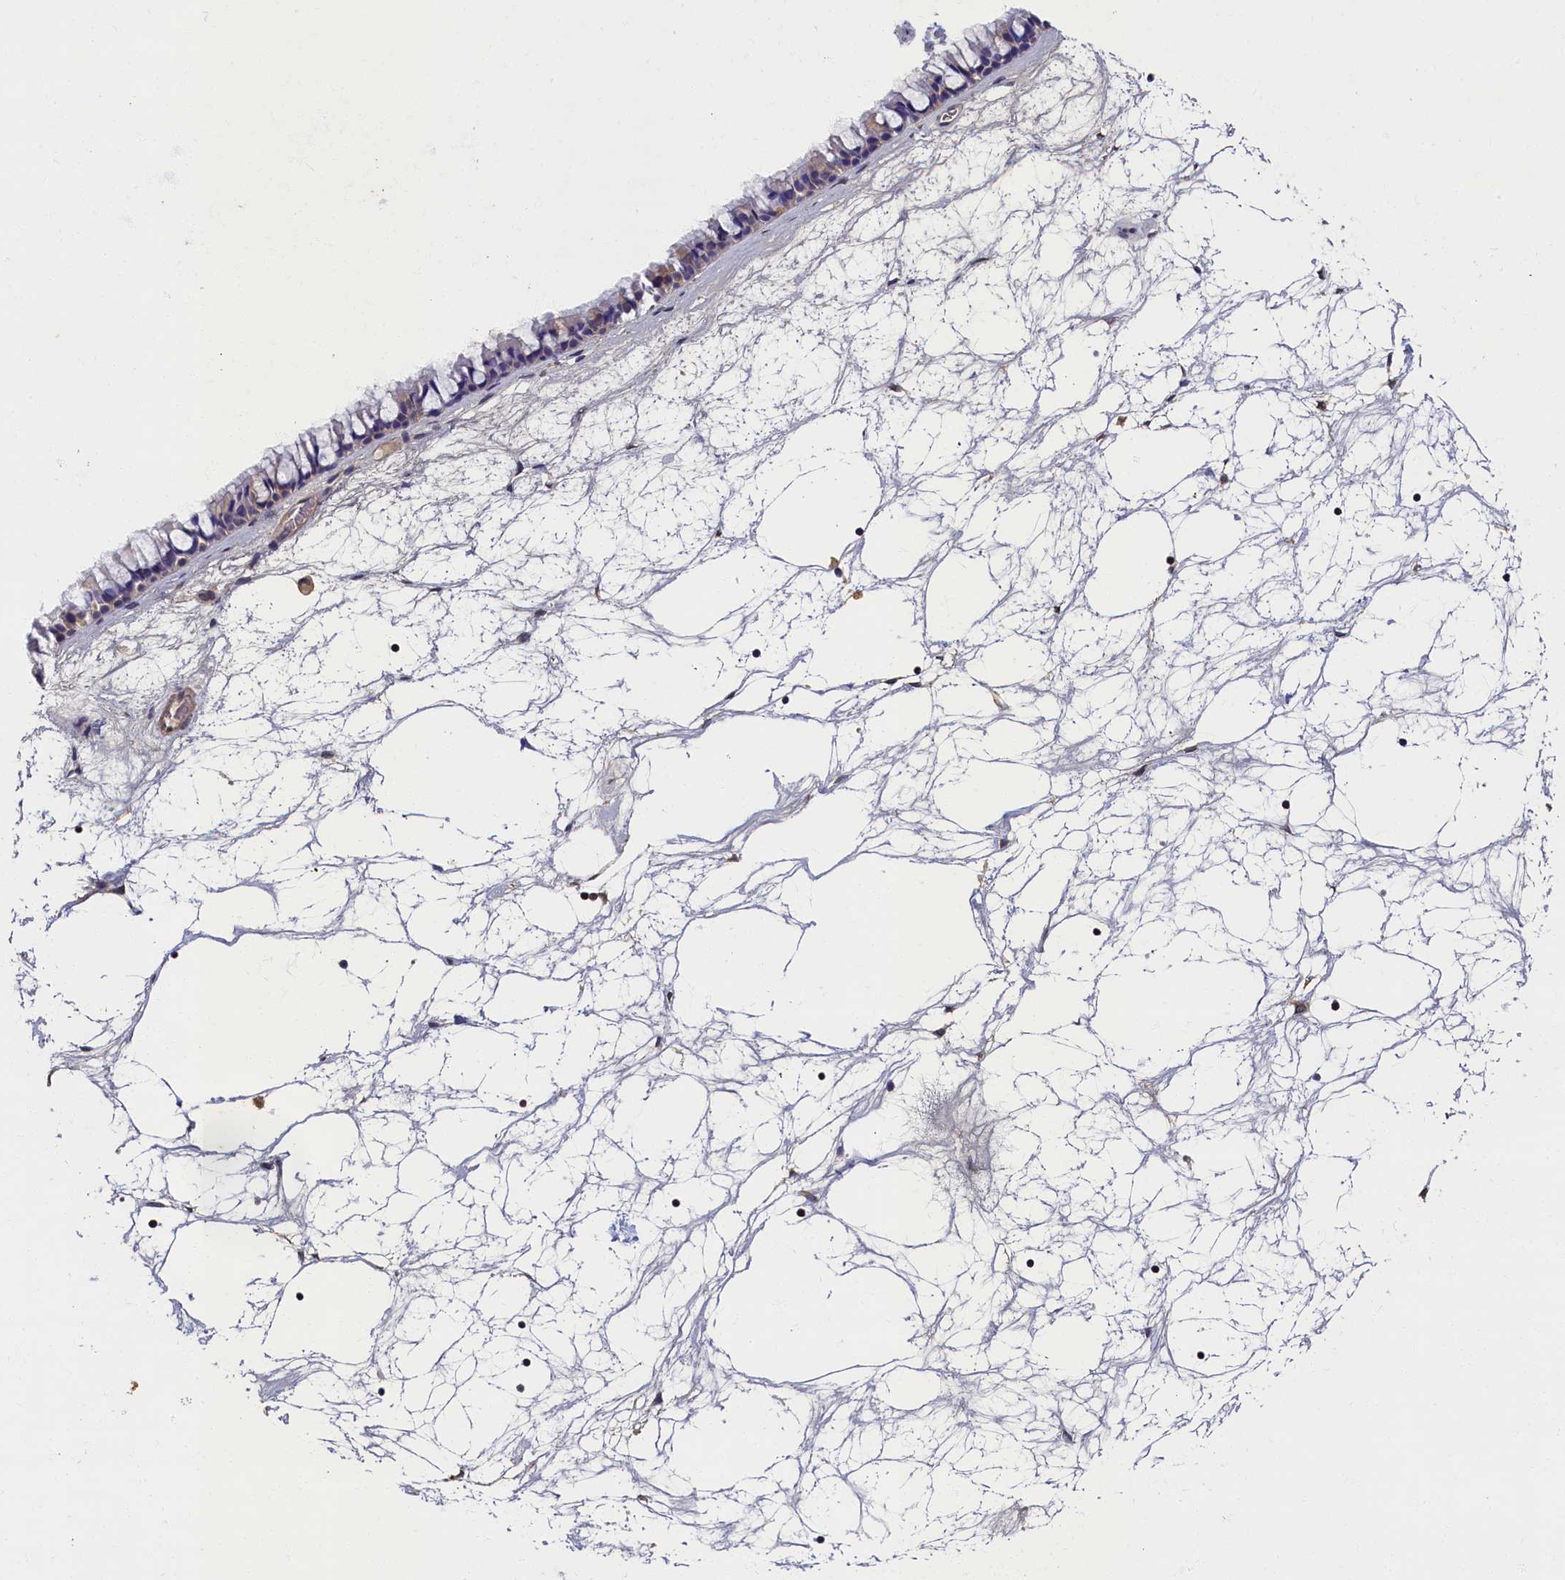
{"staining": {"intensity": "moderate", "quantity": "25%-75%", "location": "cytoplasmic/membranous"}, "tissue": "nasopharynx", "cell_type": "Respiratory epithelial cells", "image_type": "normal", "snomed": [{"axis": "morphology", "description": "Normal tissue, NOS"}, {"axis": "topography", "description": "Nasopharynx"}], "caption": "This micrograph demonstrates immunohistochemistry staining of normal nasopharynx, with medium moderate cytoplasmic/membranous staining in about 25%-75% of respiratory epithelial cells.", "gene": "TBCB", "patient": {"sex": "male", "age": 64}}